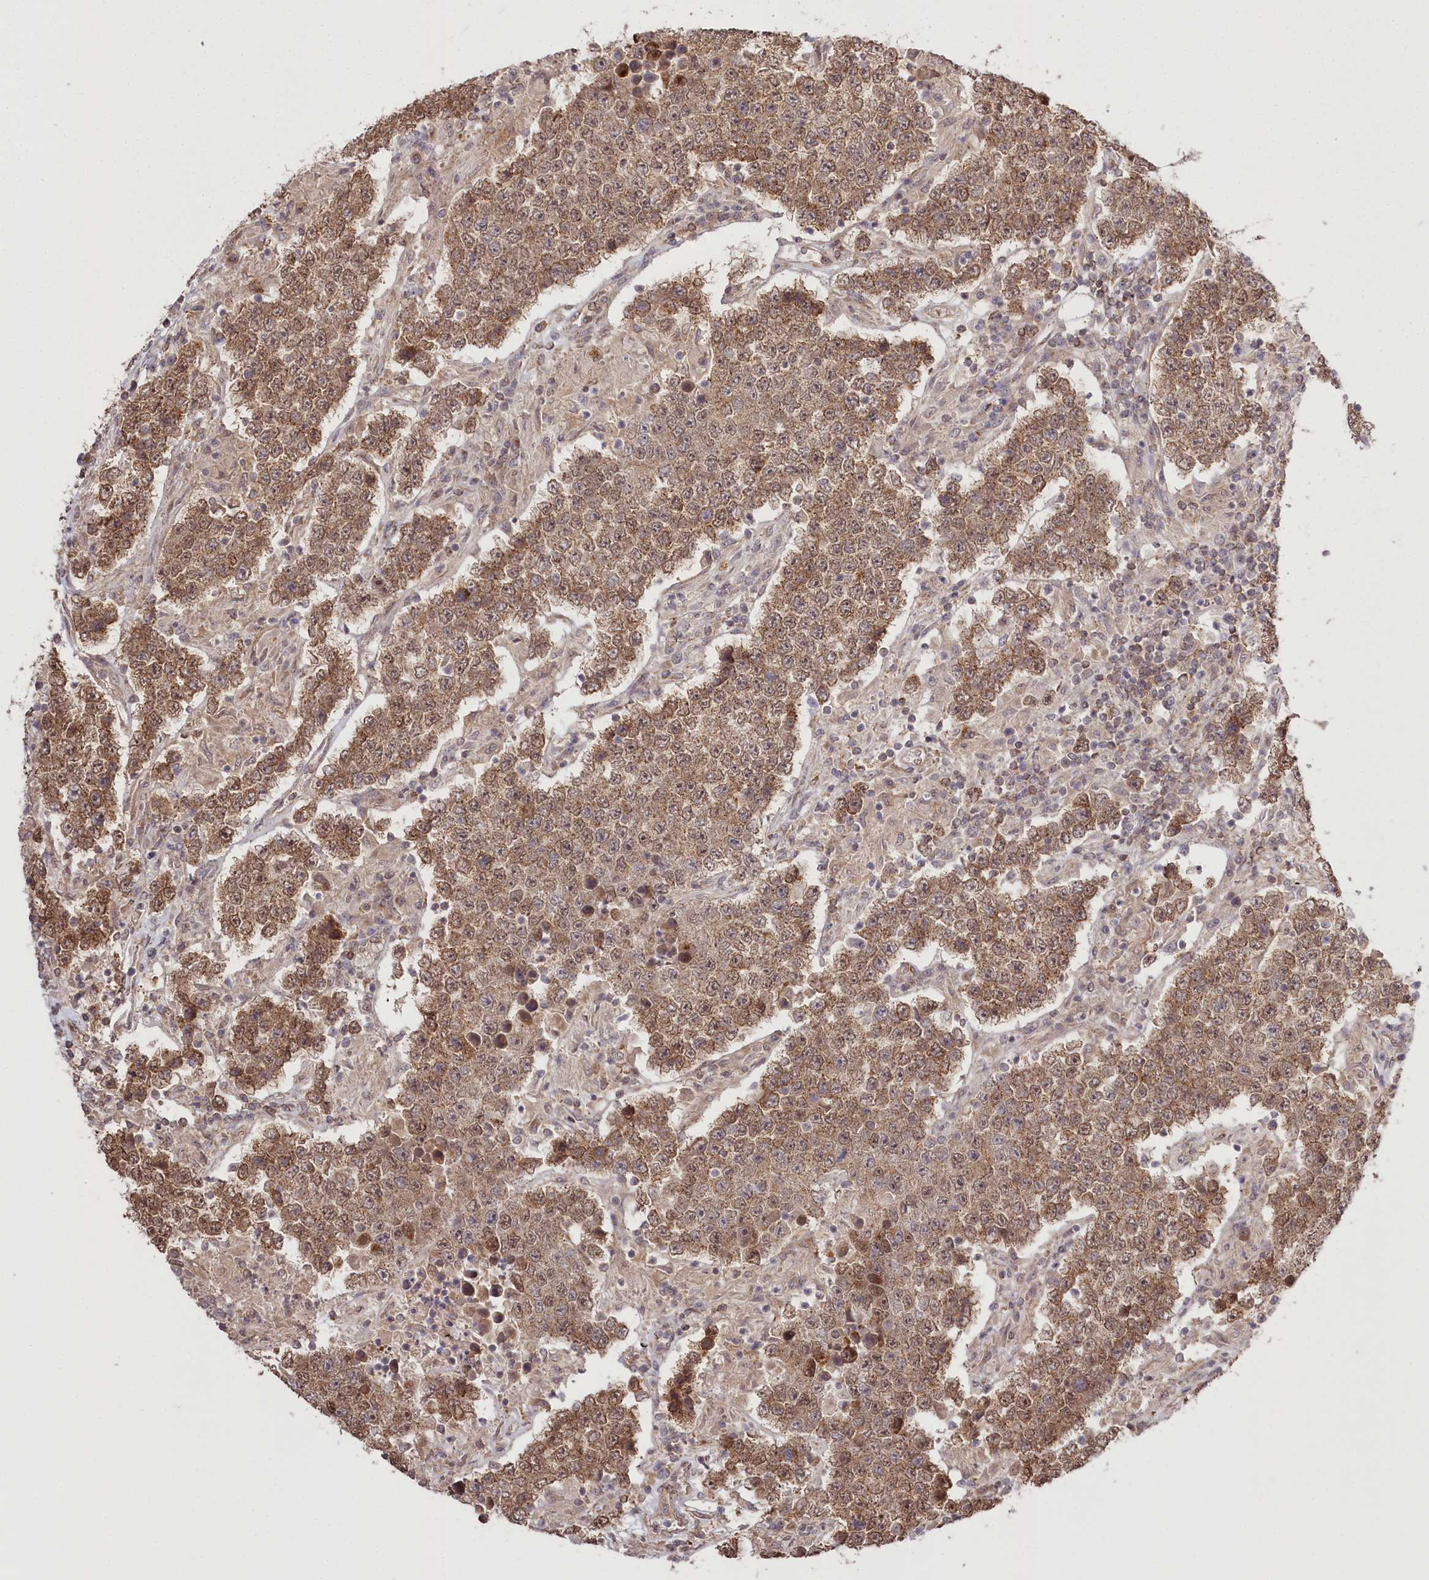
{"staining": {"intensity": "moderate", "quantity": ">75%", "location": "cytoplasmic/membranous"}, "tissue": "testis cancer", "cell_type": "Tumor cells", "image_type": "cancer", "snomed": [{"axis": "morphology", "description": "Normal tissue, NOS"}, {"axis": "morphology", "description": "Urothelial carcinoma, High grade"}, {"axis": "morphology", "description": "Seminoma, NOS"}, {"axis": "morphology", "description": "Carcinoma, Embryonal, NOS"}, {"axis": "topography", "description": "Urinary bladder"}, {"axis": "topography", "description": "Testis"}], "caption": "Moderate cytoplasmic/membranous expression for a protein is identified in about >75% of tumor cells of seminoma (testis) using immunohistochemistry.", "gene": "CCDC91", "patient": {"sex": "male", "age": 41}}